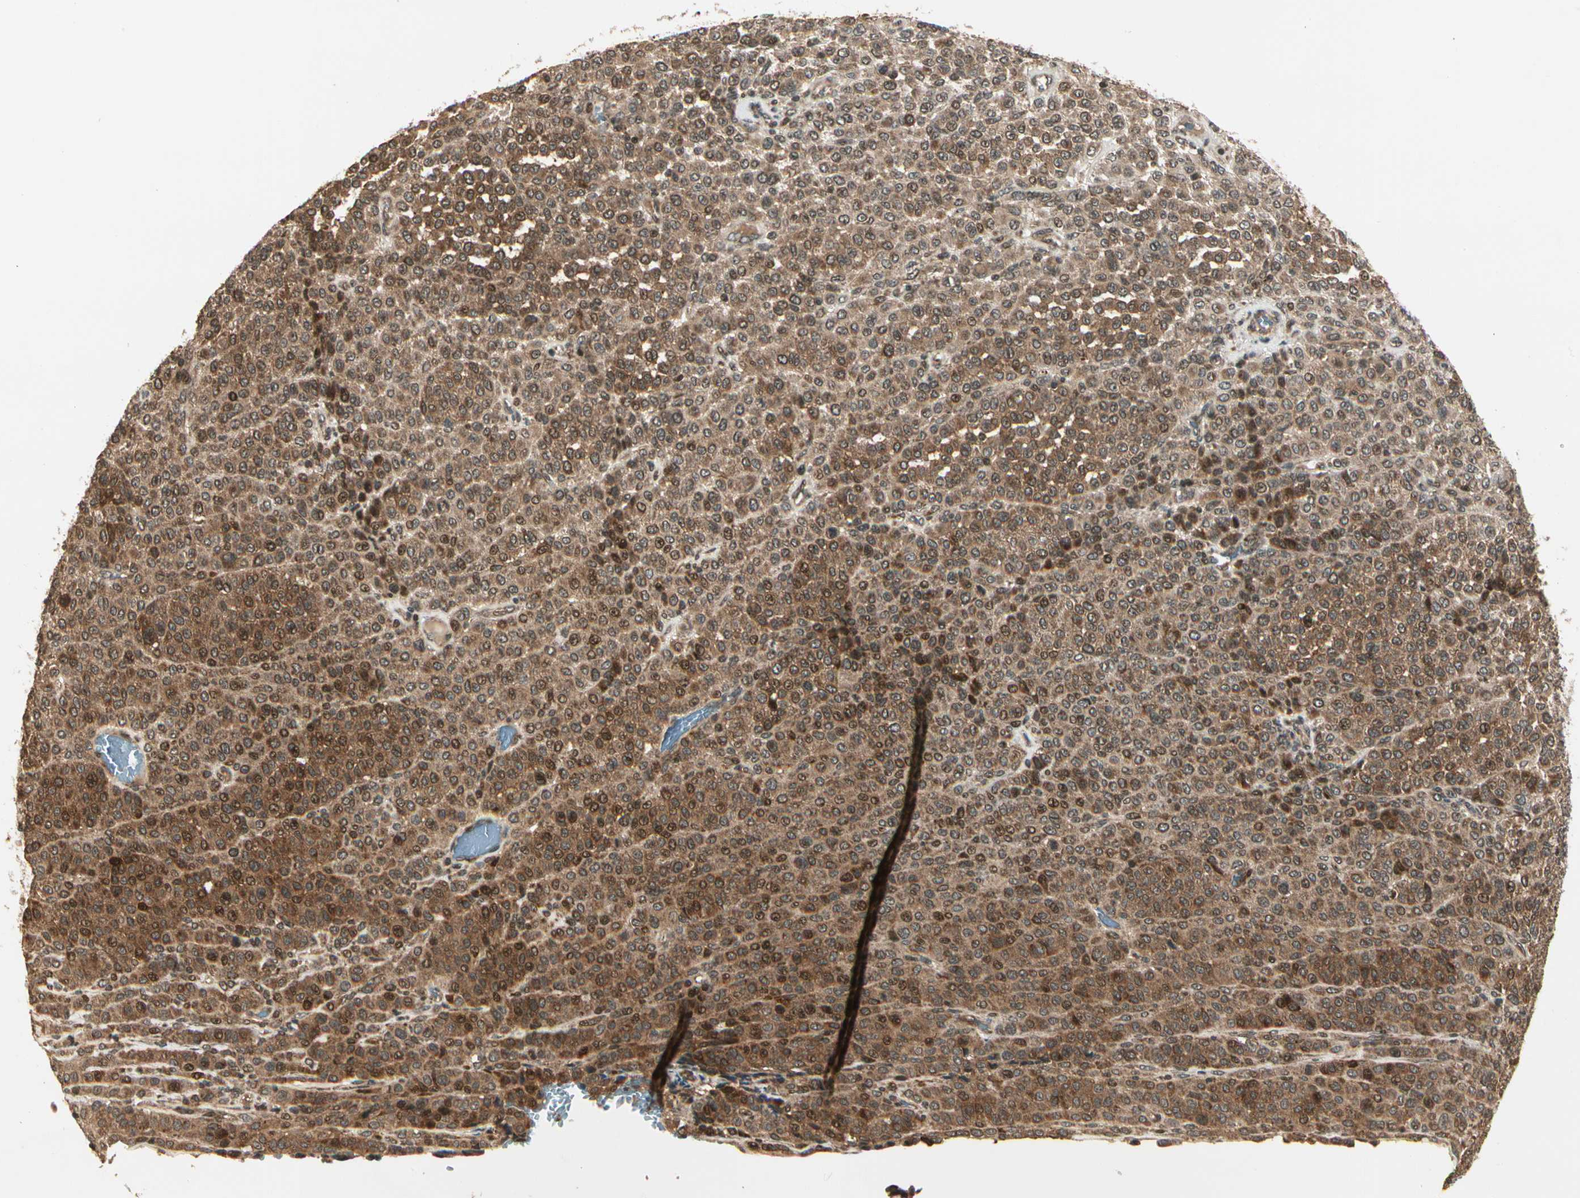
{"staining": {"intensity": "moderate", "quantity": ">75%", "location": "cytoplasmic/membranous"}, "tissue": "melanoma", "cell_type": "Tumor cells", "image_type": "cancer", "snomed": [{"axis": "morphology", "description": "Malignant melanoma, Metastatic site"}, {"axis": "topography", "description": "Pancreas"}], "caption": "Malignant melanoma (metastatic site) stained for a protein reveals moderate cytoplasmic/membranous positivity in tumor cells.", "gene": "GLUL", "patient": {"sex": "female", "age": 30}}